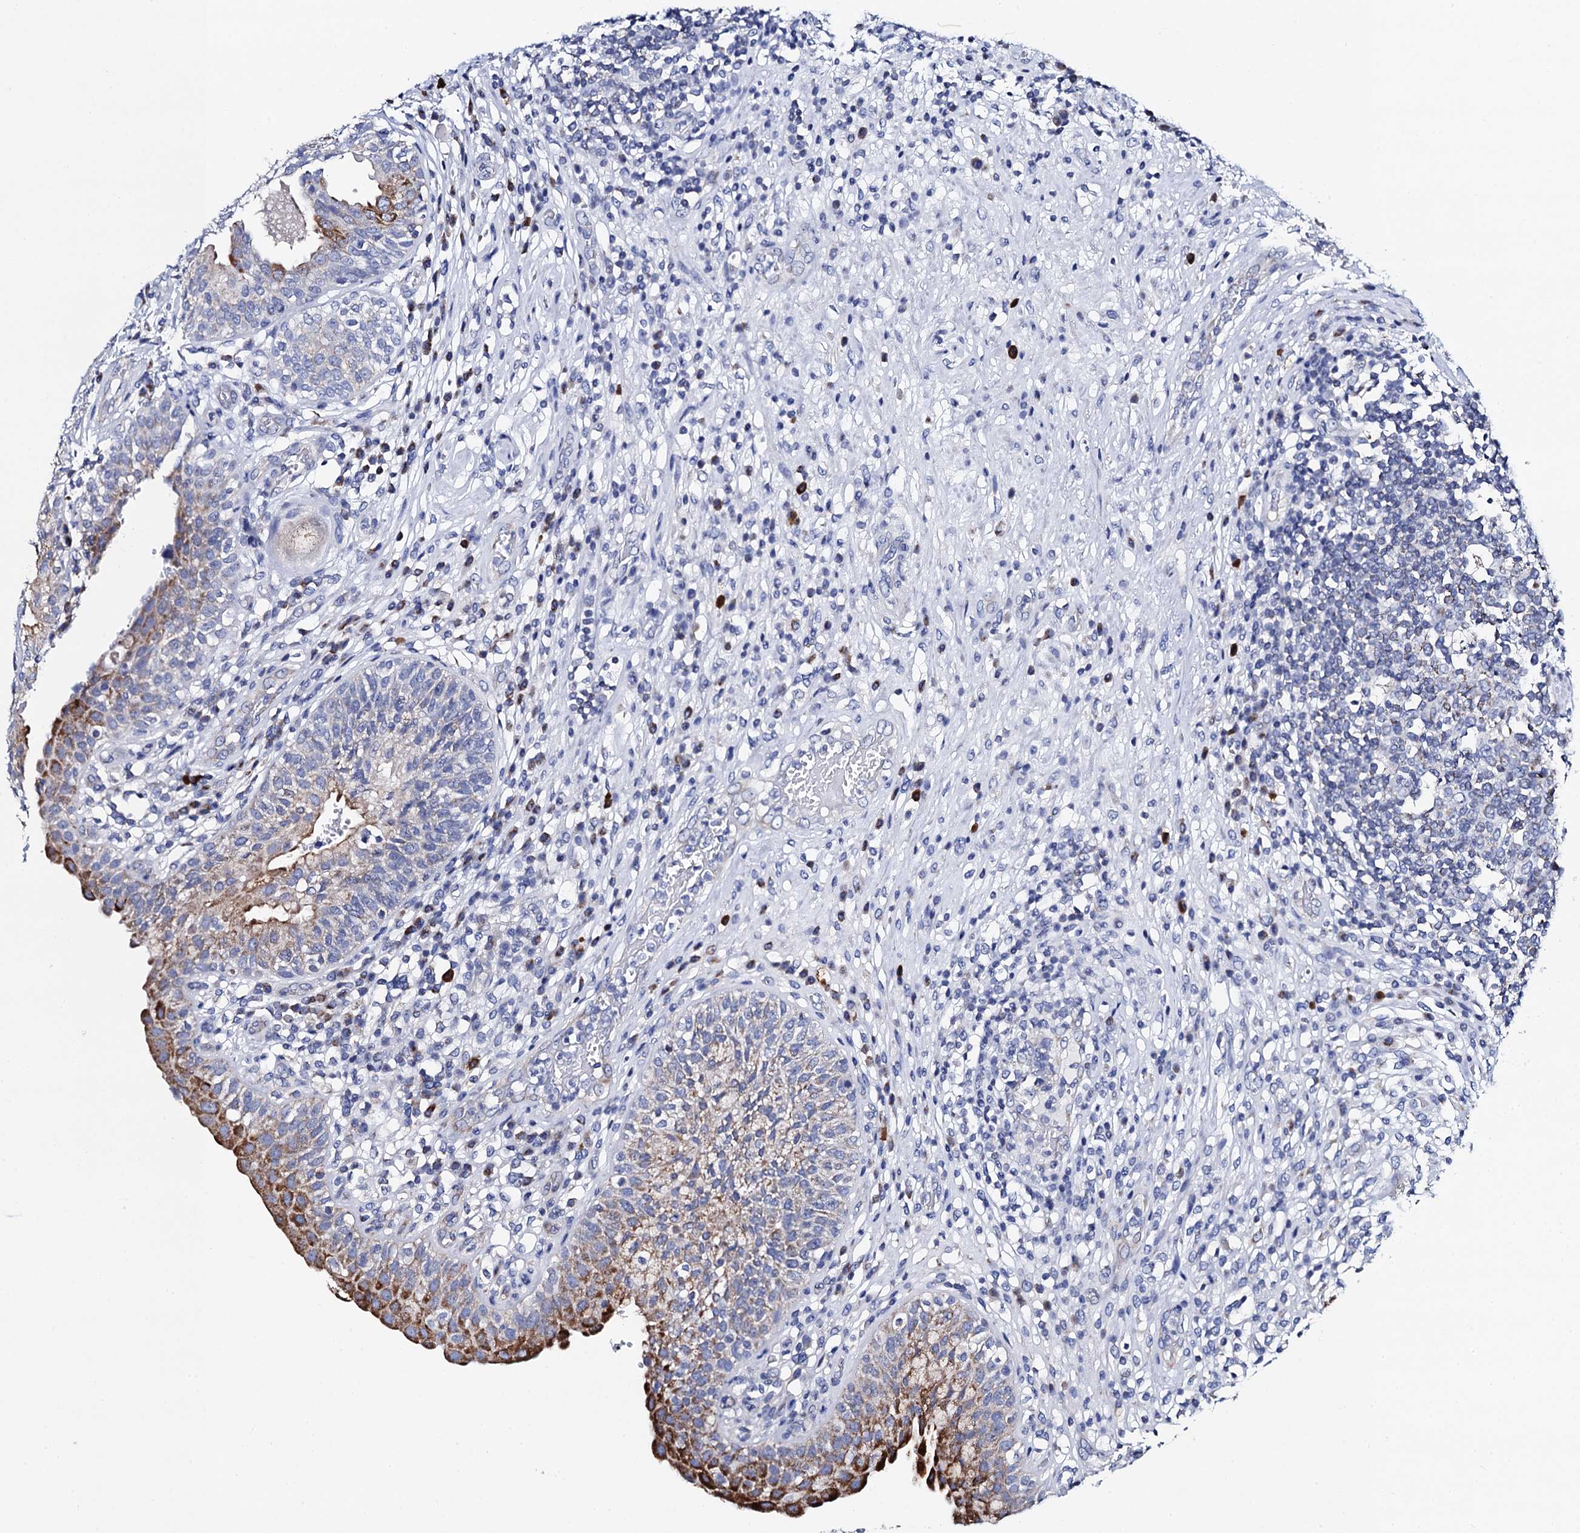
{"staining": {"intensity": "strong", "quantity": "25%-75%", "location": "cytoplasmic/membranous"}, "tissue": "urinary bladder", "cell_type": "Urothelial cells", "image_type": "normal", "snomed": [{"axis": "morphology", "description": "Normal tissue, NOS"}, {"axis": "topography", "description": "Urinary bladder"}], "caption": "Protein staining exhibits strong cytoplasmic/membranous staining in approximately 25%-75% of urothelial cells in benign urinary bladder. (DAB (3,3'-diaminobenzidine) IHC, brown staining for protein, blue staining for nuclei).", "gene": "ACADSB", "patient": {"sex": "female", "age": 62}}